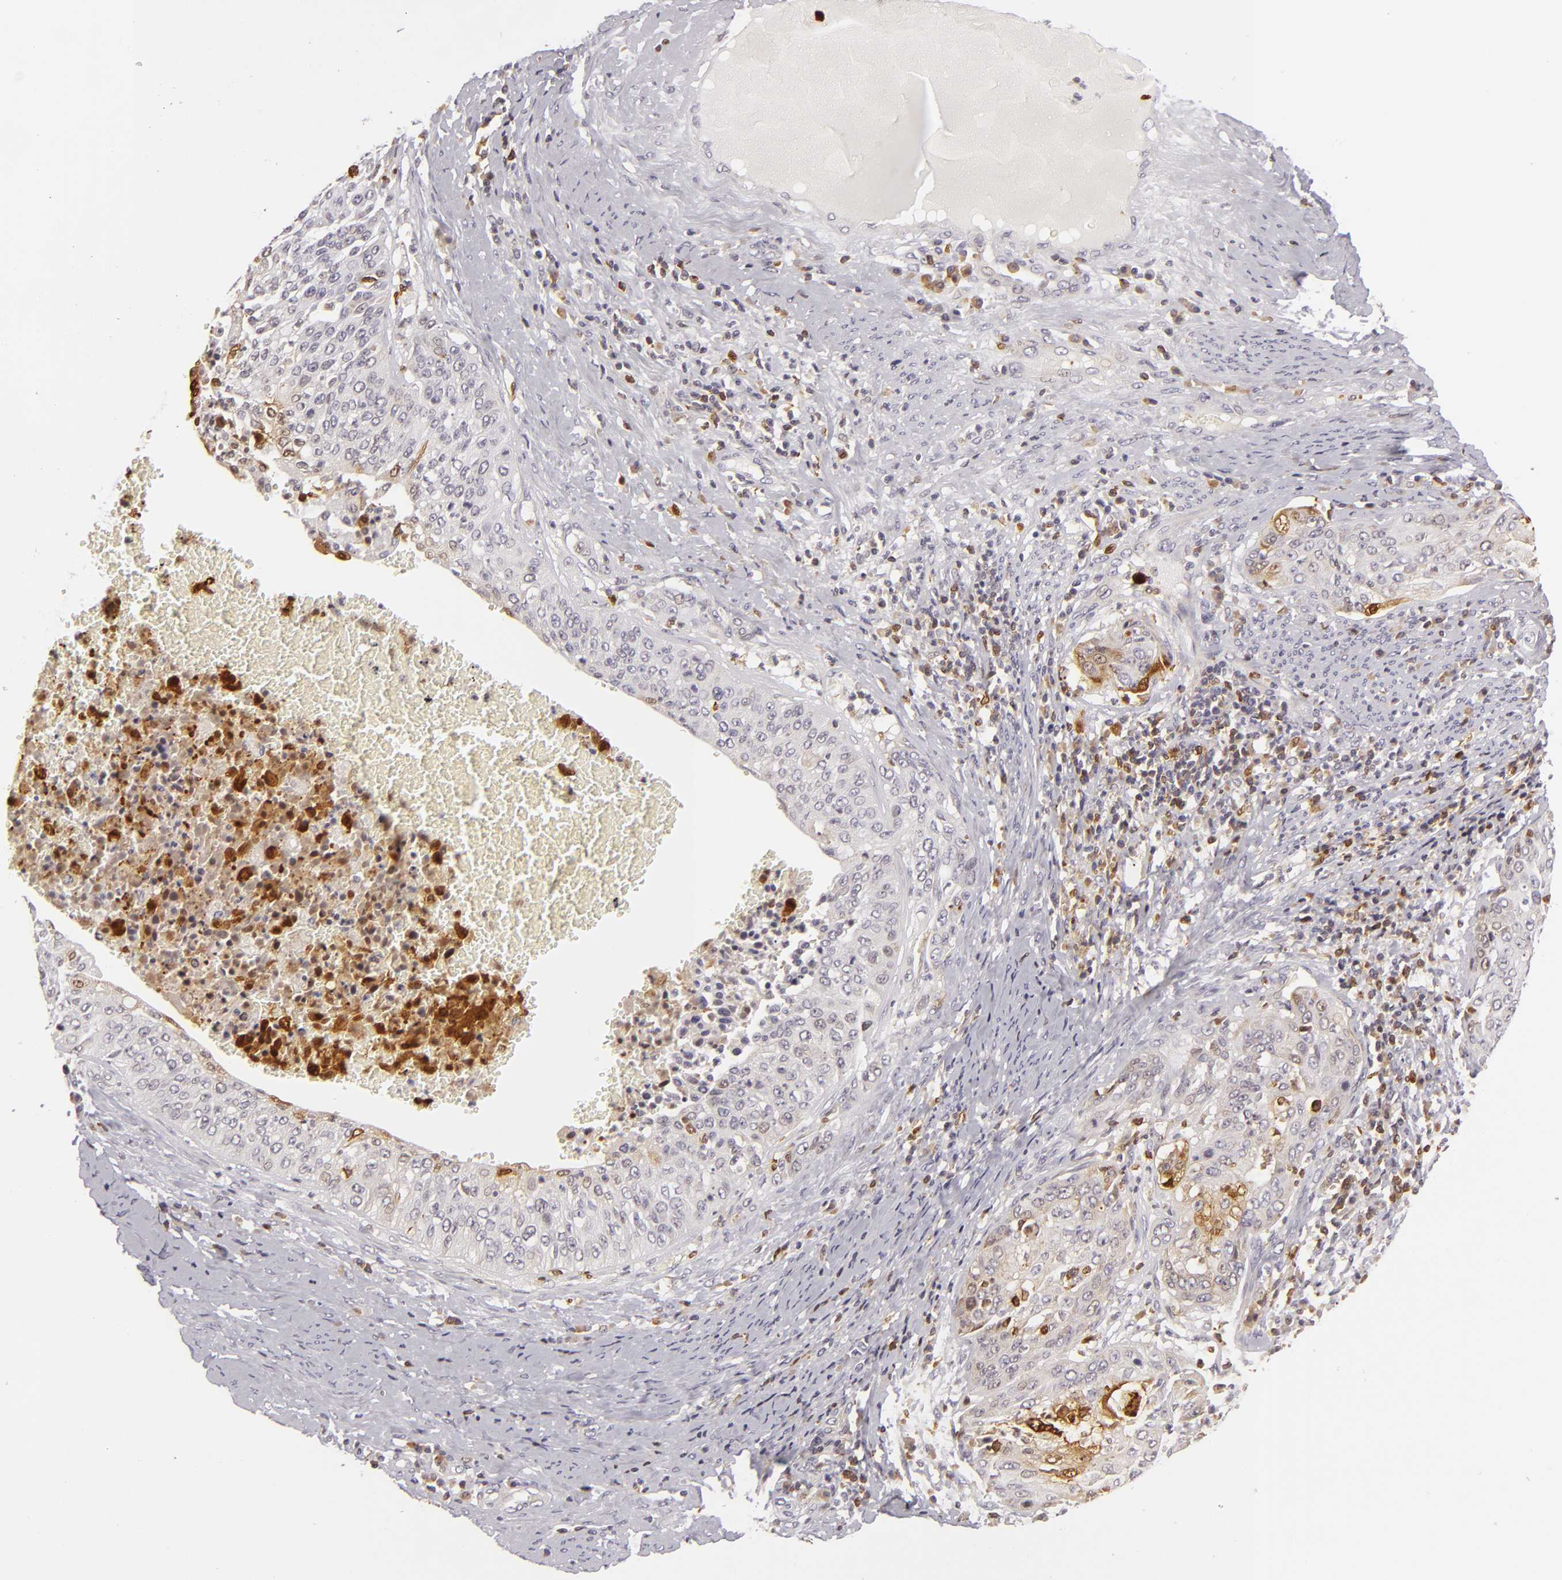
{"staining": {"intensity": "moderate", "quantity": "<25%", "location": "cytoplasmic/membranous"}, "tissue": "cervical cancer", "cell_type": "Tumor cells", "image_type": "cancer", "snomed": [{"axis": "morphology", "description": "Squamous cell carcinoma, NOS"}, {"axis": "topography", "description": "Cervix"}], "caption": "A low amount of moderate cytoplasmic/membranous expression is seen in approximately <25% of tumor cells in squamous cell carcinoma (cervical) tissue. (brown staining indicates protein expression, while blue staining denotes nuclei).", "gene": "APOBEC3G", "patient": {"sex": "female", "age": 41}}